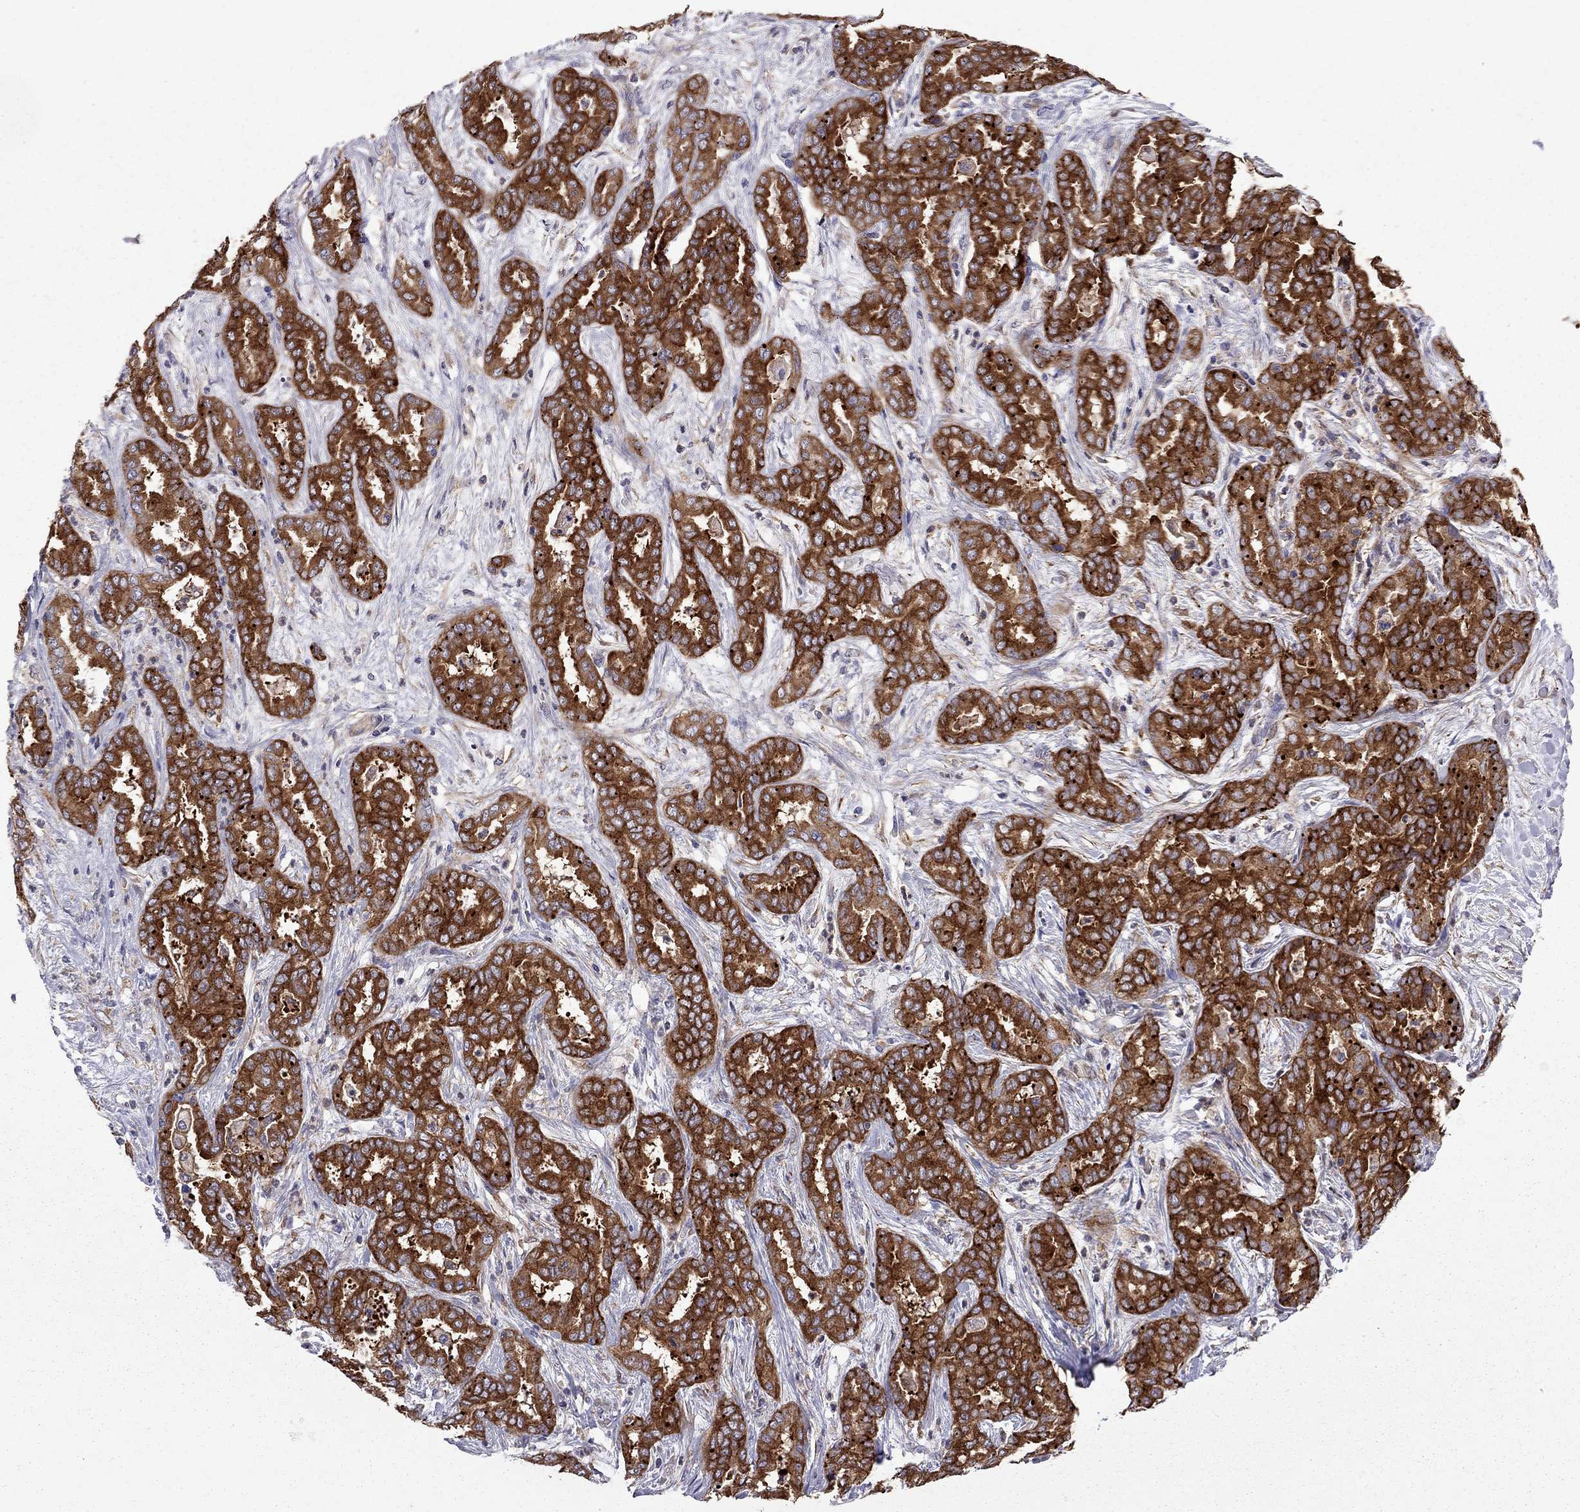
{"staining": {"intensity": "strong", "quantity": ">75%", "location": "cytoplasmic/membranous"}, "tissue": "liver cancer", "cell_type": "Tumor cells", "image_type": "cancer", "snomed": [{"axis": "morphology", "description": "Cholangiocarcinoma"}, {"axis": "topography", "description": "Liver"}], "caption": "Brown immunohistochemical staining in human liver cancer exhibits strong cytoplasmic/membranous positivity in about >75% of tumor cells.", "gene": "EIF4E3", "patient": {"sex": "female", "age": 64}}